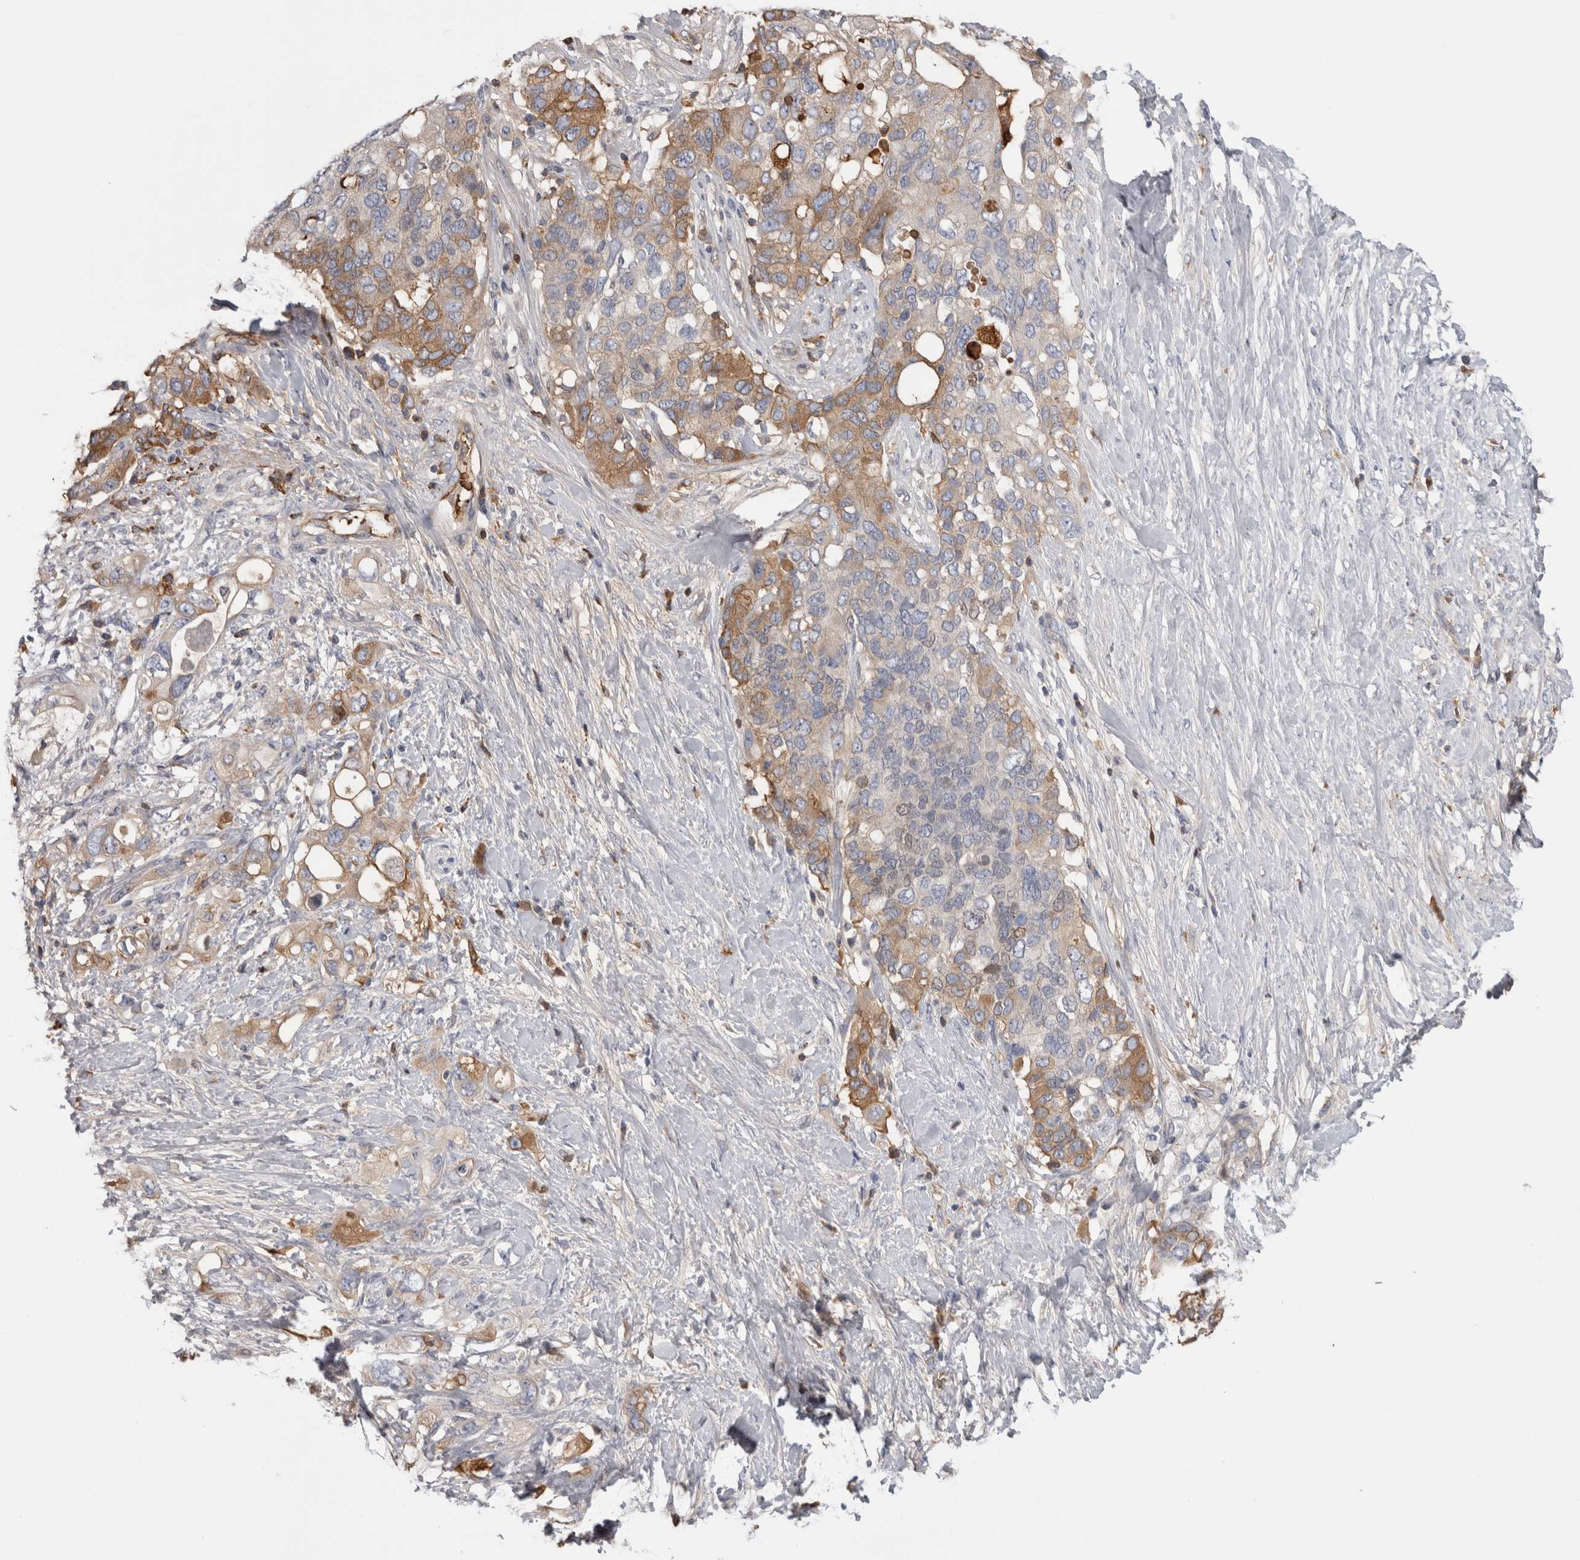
{"staining": {"intensity": "moderate", "quantity": "25%-75%", "location": "cytoplasmic/membranous"}, "tissue": "pancreatic cancer", "cell_type": "Tumor cells", "image_type": "cancer", "snomed": [{"axis": "morphology", "description": "Adenocarcinoma, NOS"}, {"axis": "topography", "description": "Pancreas"}], "caption": "Immunohistochemistry image of neoplastic tissue: pancreatic adenocarcinoma stained using immunohistochemistry displays medium levels of moderate protein expression localized specifically in the cytoplasmic/membranous of tumor cells, appearing as a cytoplasmic/membranous brown color.", "gene": "TBCE", "patient": {"sex": "female", "age": 56}}